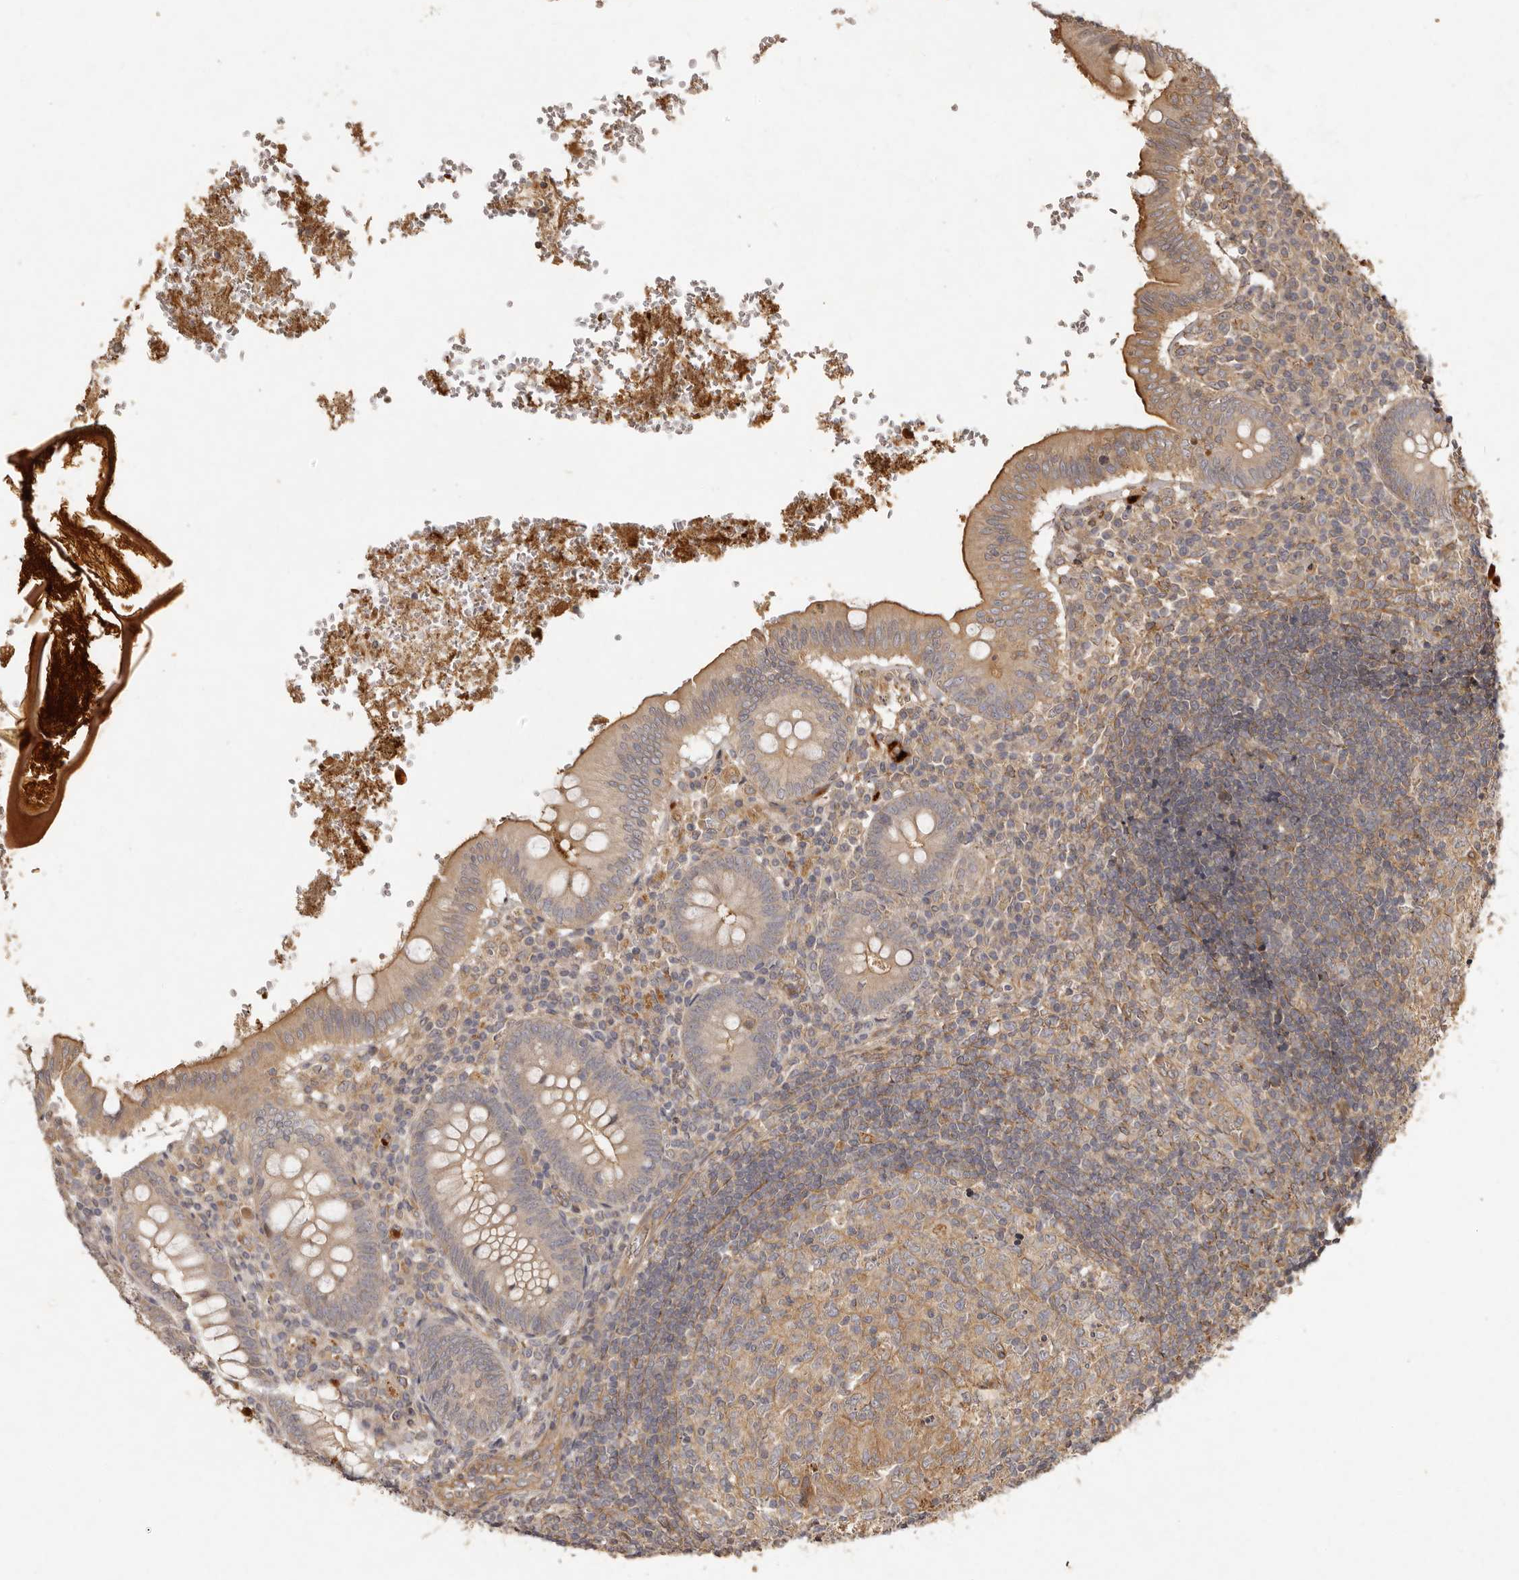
{"staining": {"intensity": "moderate", "quantity": "25%-75%", "location": "cytoplasmic/membranous"}, "tissue": "appendix", "cell_type": "Glandular cells", "image_type": "normal", "snomed": [{"axis": "morphology", "description": "Normal tissue, NOS"}, {"axis": "topography", "description": "Appendix"}], "caption": "An image showing moderate cytoplasmic/membranous expression in about 25%-75% of glandular cells in unremarkable appendix, as visualized by brown immunohistochemical staining.", "gene": "SEMA3A", "patient": {"sex": "male", "age": 8}}